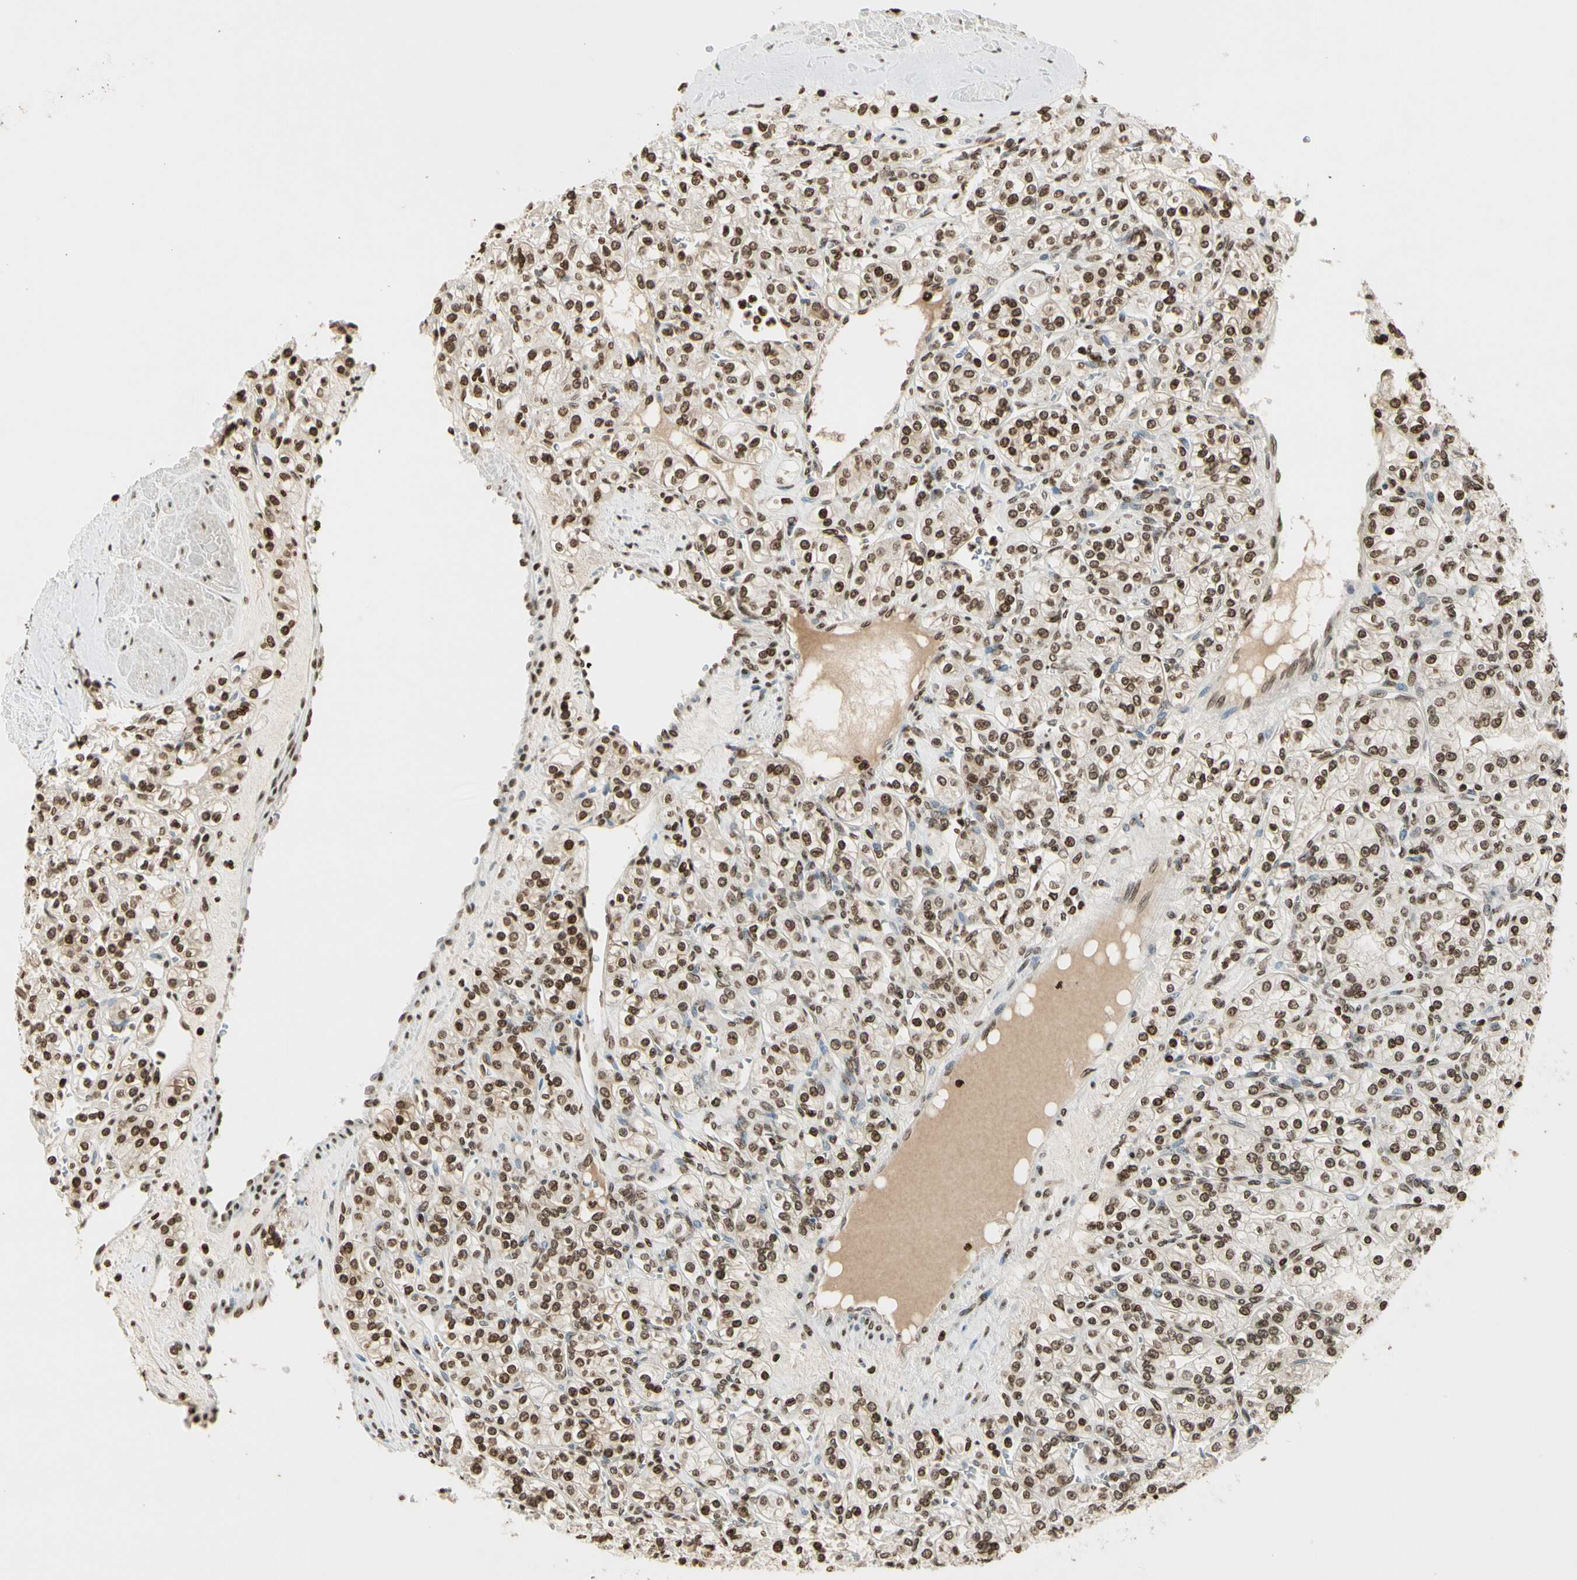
{"staining": {"intensity": "moderate", "quantity": ">75%", "location": "nuclear"}, "tissue": "renal cancer", "cell_type": "Tumor cells", "image_type": "cancer", "snomed": [{"axis": "morphology", "description": "Adenocarcinoma, NOS"}, {"axis": "topography", "description": "Kidney"}], "caption": "The immunohistochemical stain shows moderate nuclear expression in tumor cells of renal cancer tissue.", "gene": "RORA", "patient": {"sex": "male", "age": 77}}